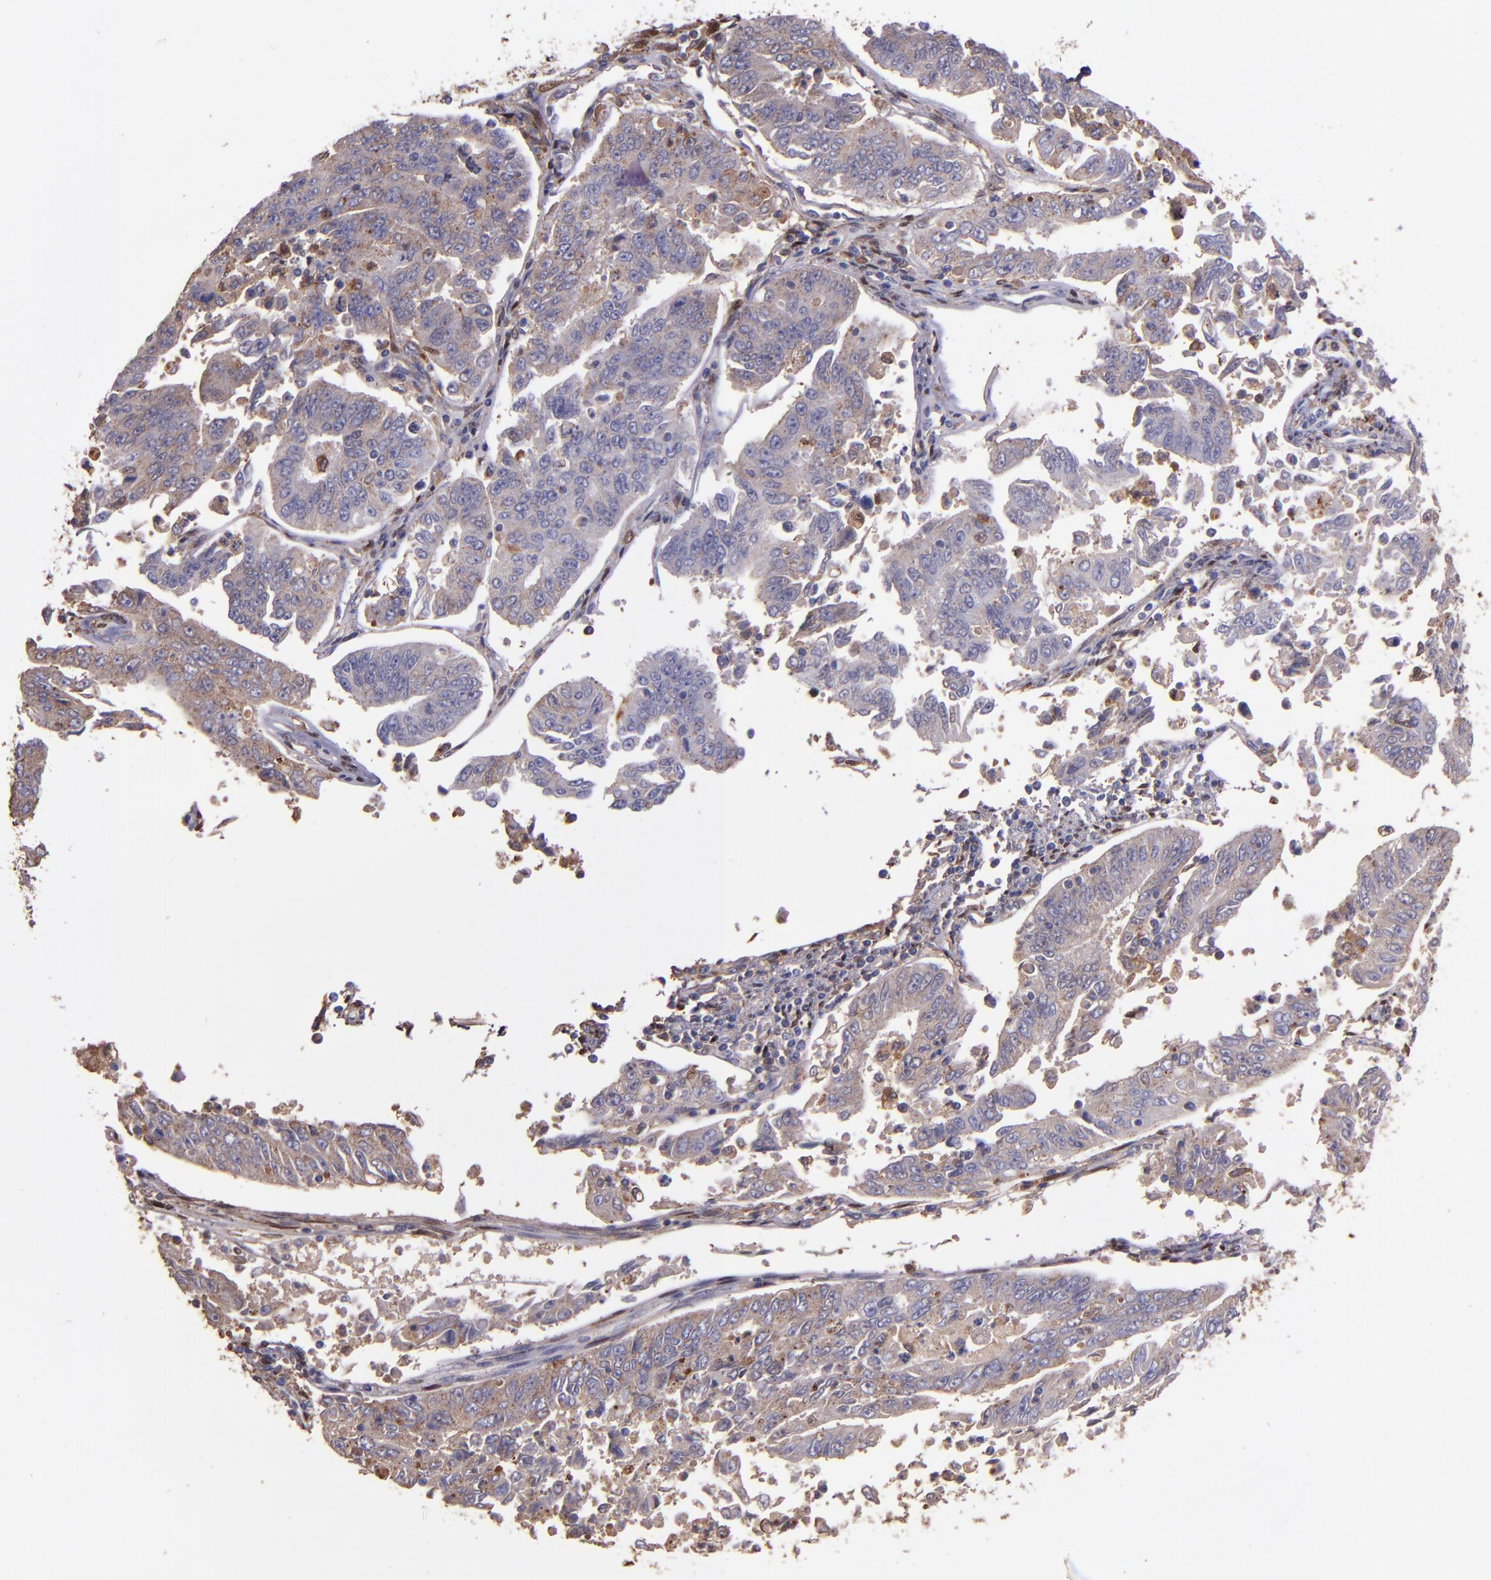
{"staining": {"intensity": "weak", "quantity": ">75%", "location": "cytoplasmic/membranous"}, "tissue": "endometrial cancer", "cell_type": "Tumor cells", "image_type": "cancer", "snomed": [{"axis": "morphology", "description": "Adenocarcinoma, NOS"}, {"axis": "topography", "description": "Endometrium"}], "caption": "This is an image of immunohistochemistry (IHC) staining of endometrial cancer (adenocarcinoma), which shows weak staining in the cytoplasmic/membranous of tumor cells.", "gene": "WASHC1", "patient": {"sex": "female", "age": 42}}